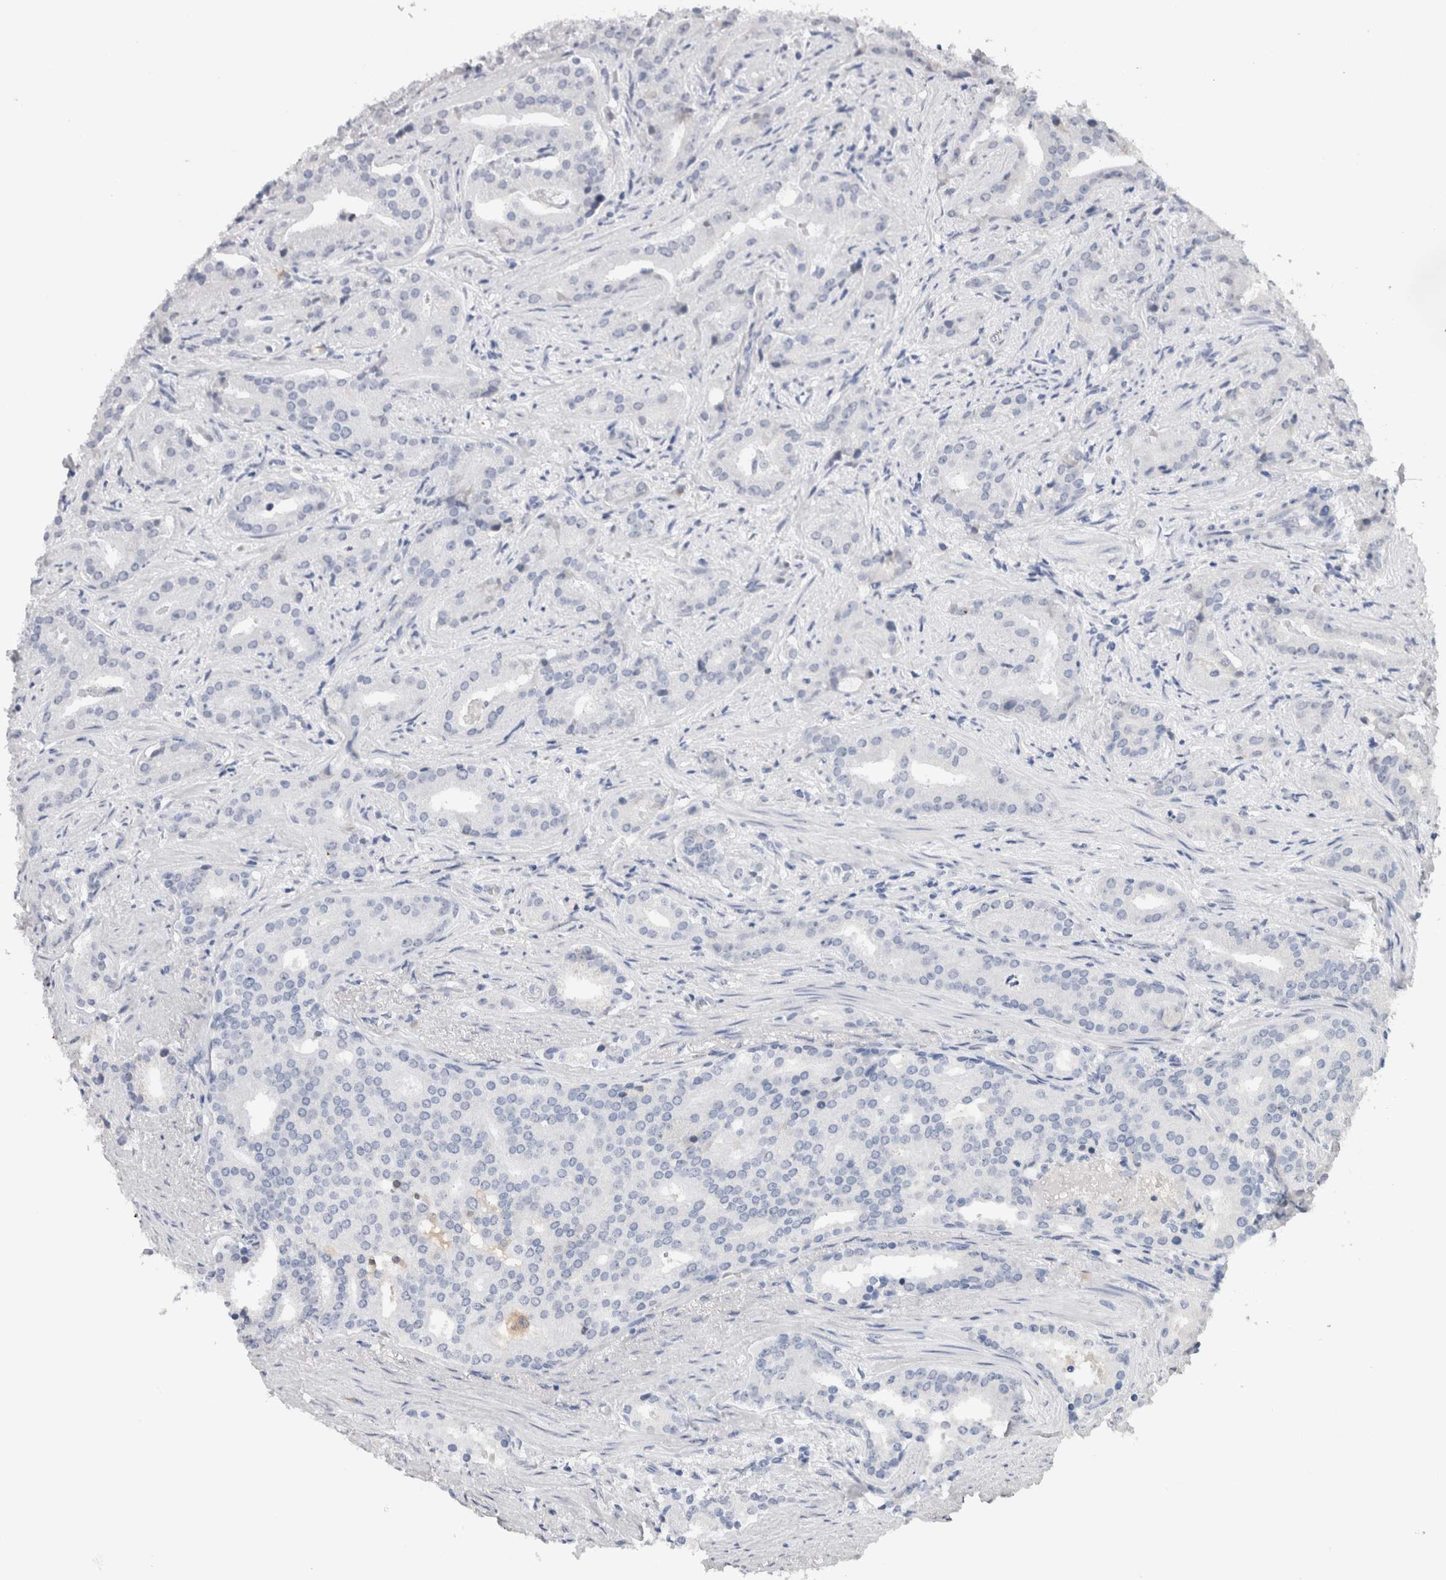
{"staining": {"intensity": "negative", "quantity": "none", "location": "none"}, "tissue": "prostate cancer", "cell_type": "Tumor cells", "image_type": "cancer", "snomed": [{"axis": "morphology", "description": "Adenocarcinoma, Low grade"}, {"axis": "topography", "description": "Prostate"}], "caption": "DAB (3,3'-diaminobenzidine) immunohistochemical staining of human prostate adenocarcinoma (low-grade) displays no significant expression in tumor cells.", "gene": "FABP4", "patient": {"sex": "male", "age": 67}}